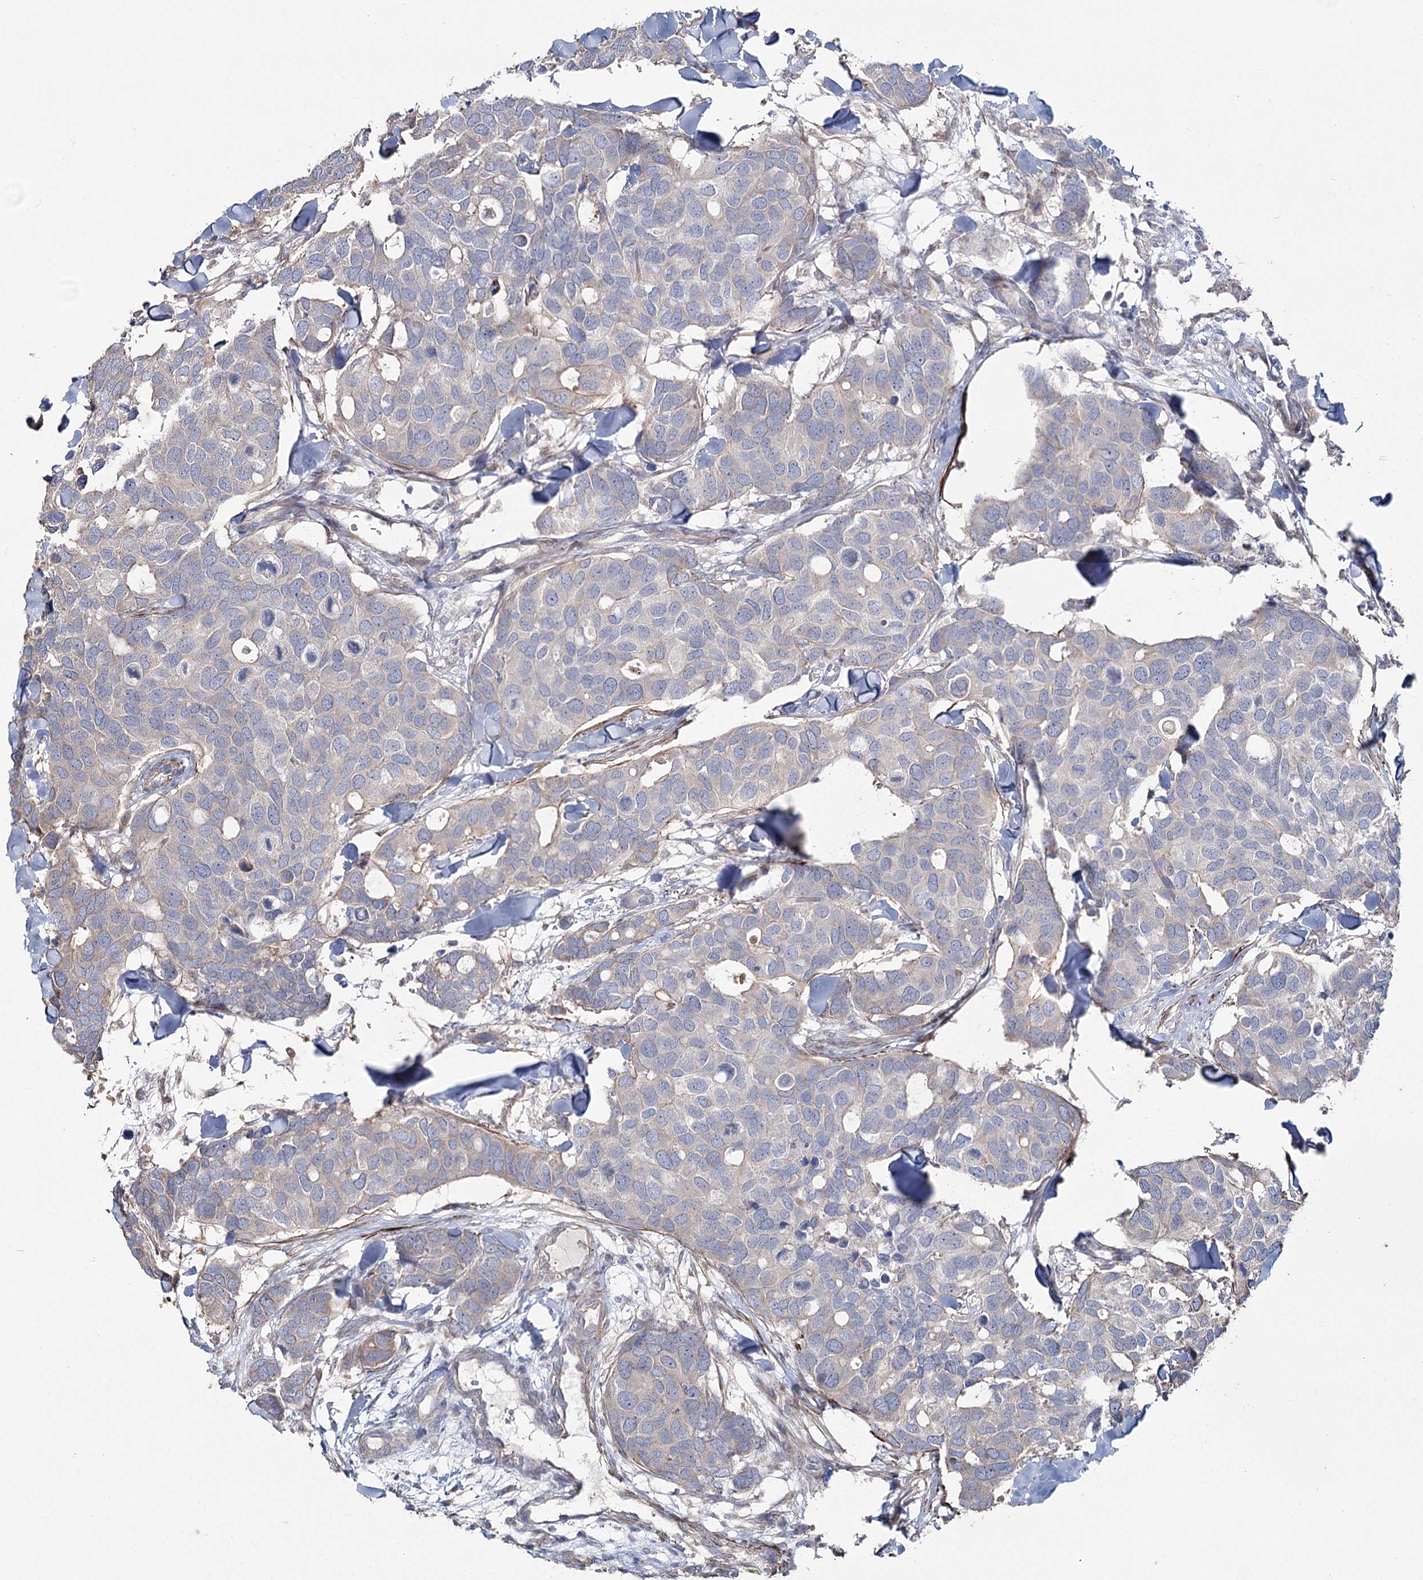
{"staining": {"intensity": "negative", "quantity": "none", "location": "none"}, "tissue": "breast cancer", "cell_type": "Tumor cells", "image_type": "cancer", "snomed": [{"axis": "morphology", "description": "Duct carcinoma"}, {"axis": "topography", "description": "Breast"}], "caption": "Tumor cells show no significant protein expression in breast intraductal carcinoma. The staining is performed using DAB brown chromogen with nuclei counter-stained in using hematoxylin.", "gene": "SUMF1", "patient": {"sex": "female", "age": 83}}